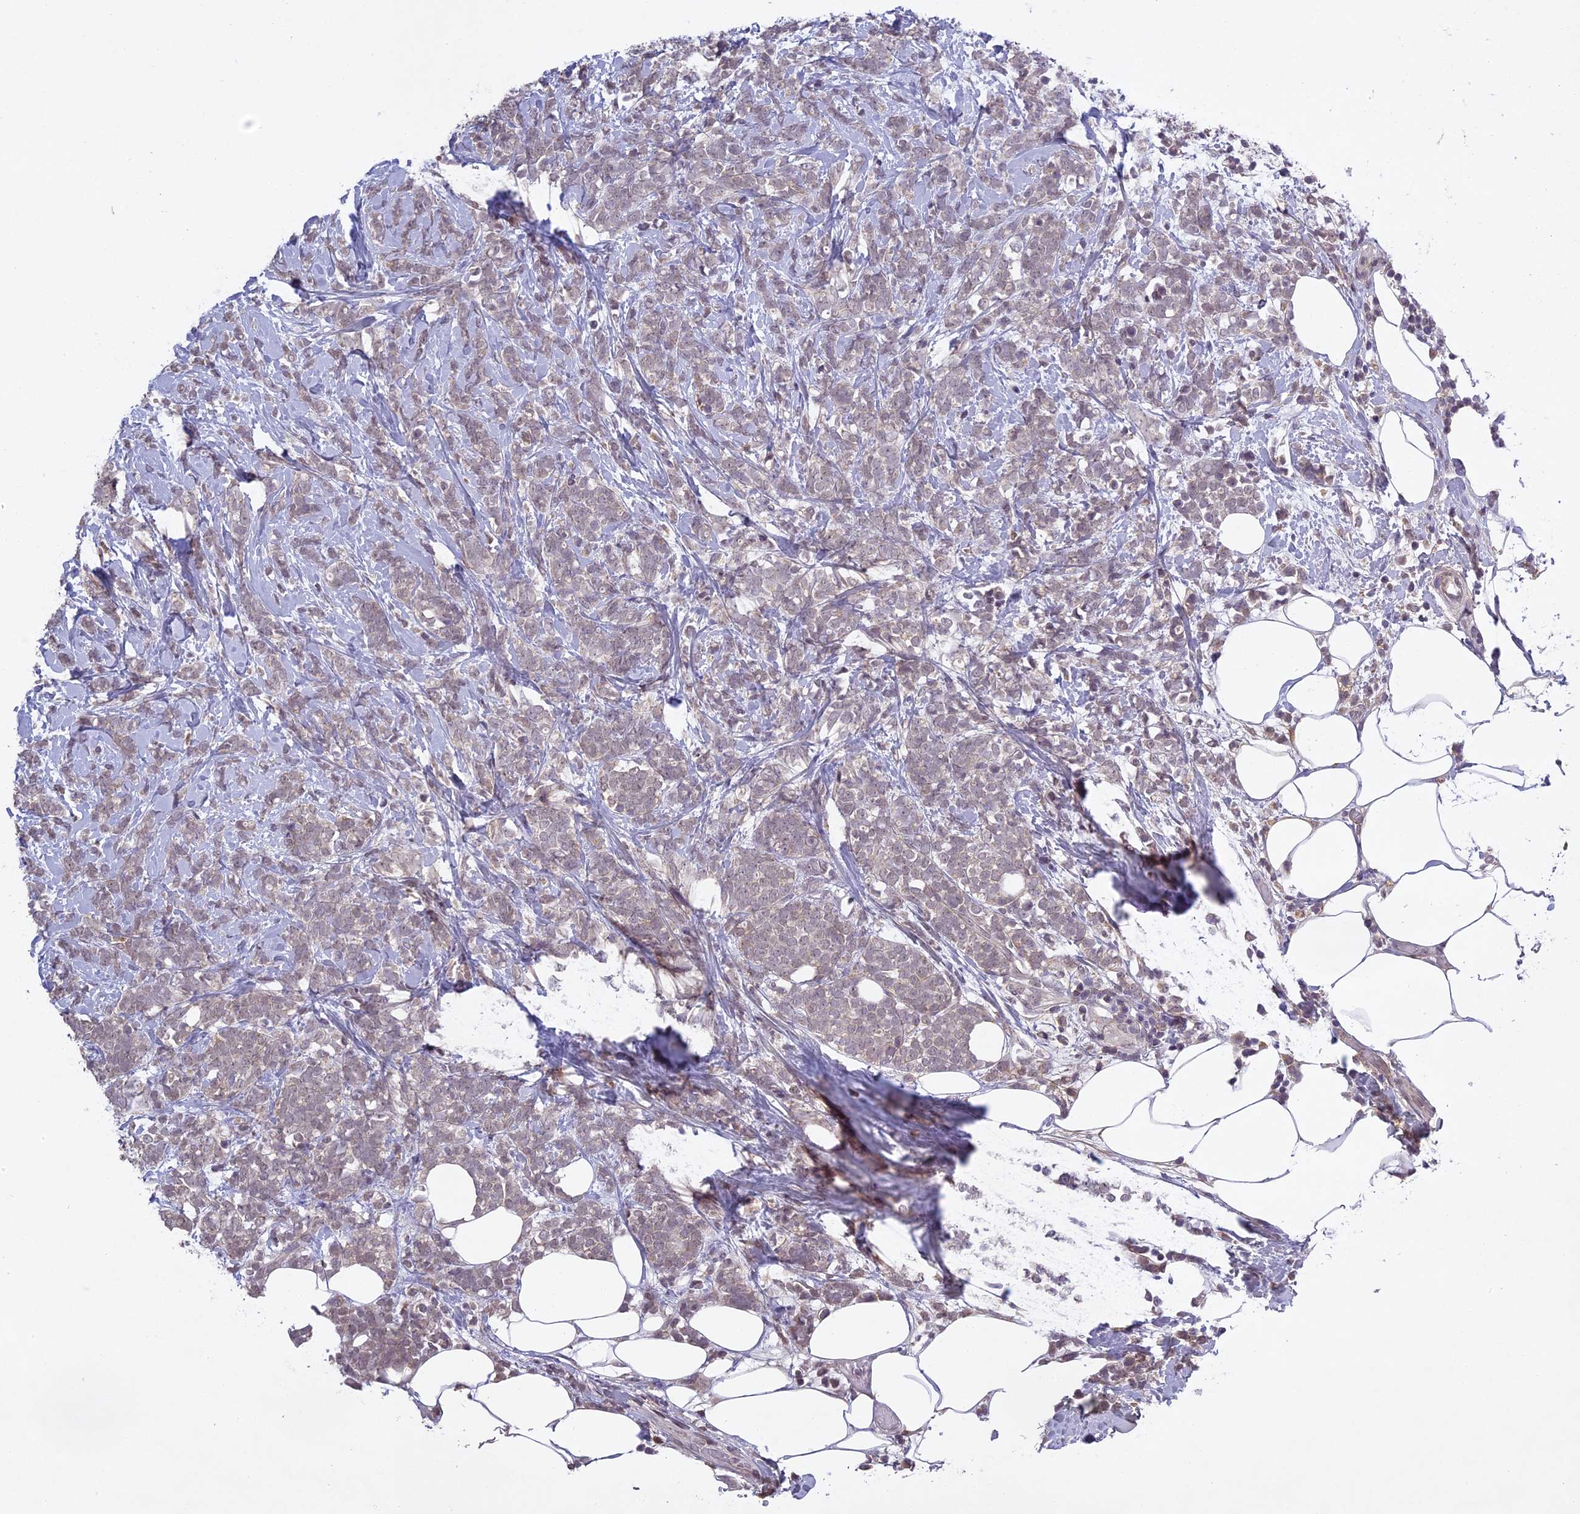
{"staining": {"intensity": "negative", "quantity": "none", "location": "none"}, "tissue": "breast cancer", "cell_type": "Tumor cells", "image_type": "cancer", "snomed": [{"axis": "morphology", "description": "Lobular carcinoma"}, {"axis": "topography", "description": "Breast"}], "caption": "Breast cancer stained for a protein using immunohistochemistry (IHC) shows no expression tumor cells.", "gene": "ERG28", "patient": {"sex": "female", "age": 58}}